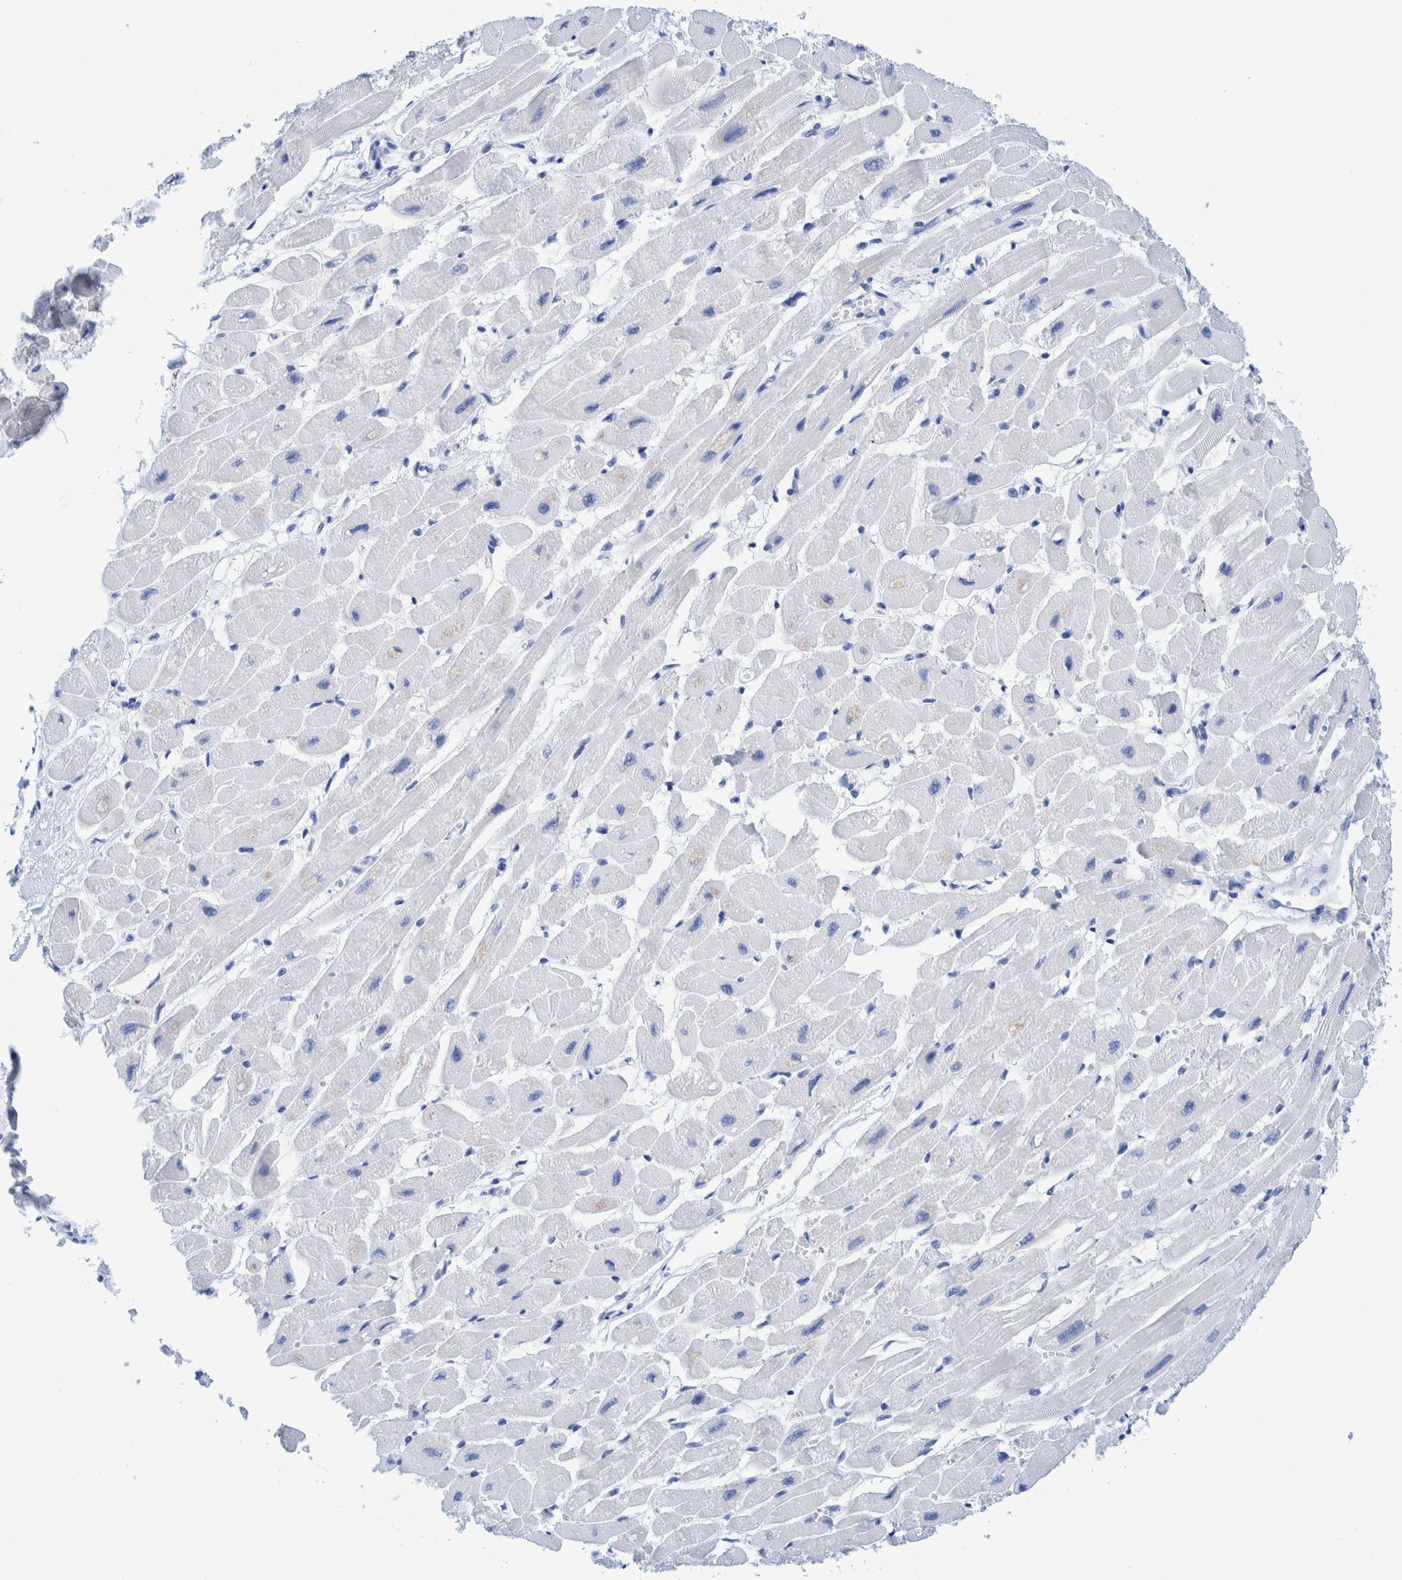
{"staining": {"intensity": "negative", "quantity": "none", "location": "none"}, "tissue": "heart muscle", "cell_type": "Cardiomyocytes", "image_type": "normal", "snomed": [{"axis": "morphology", "description": "Normal tissue, NOS"}, {"axis": "topography", "description": "Heart"}], "caption": "Protein analysis of normal heart muscle reveals no significant positivity in cardiomyocytes.", "gene": "KRT14", "patient": {"sex": "female", "age": 54}}